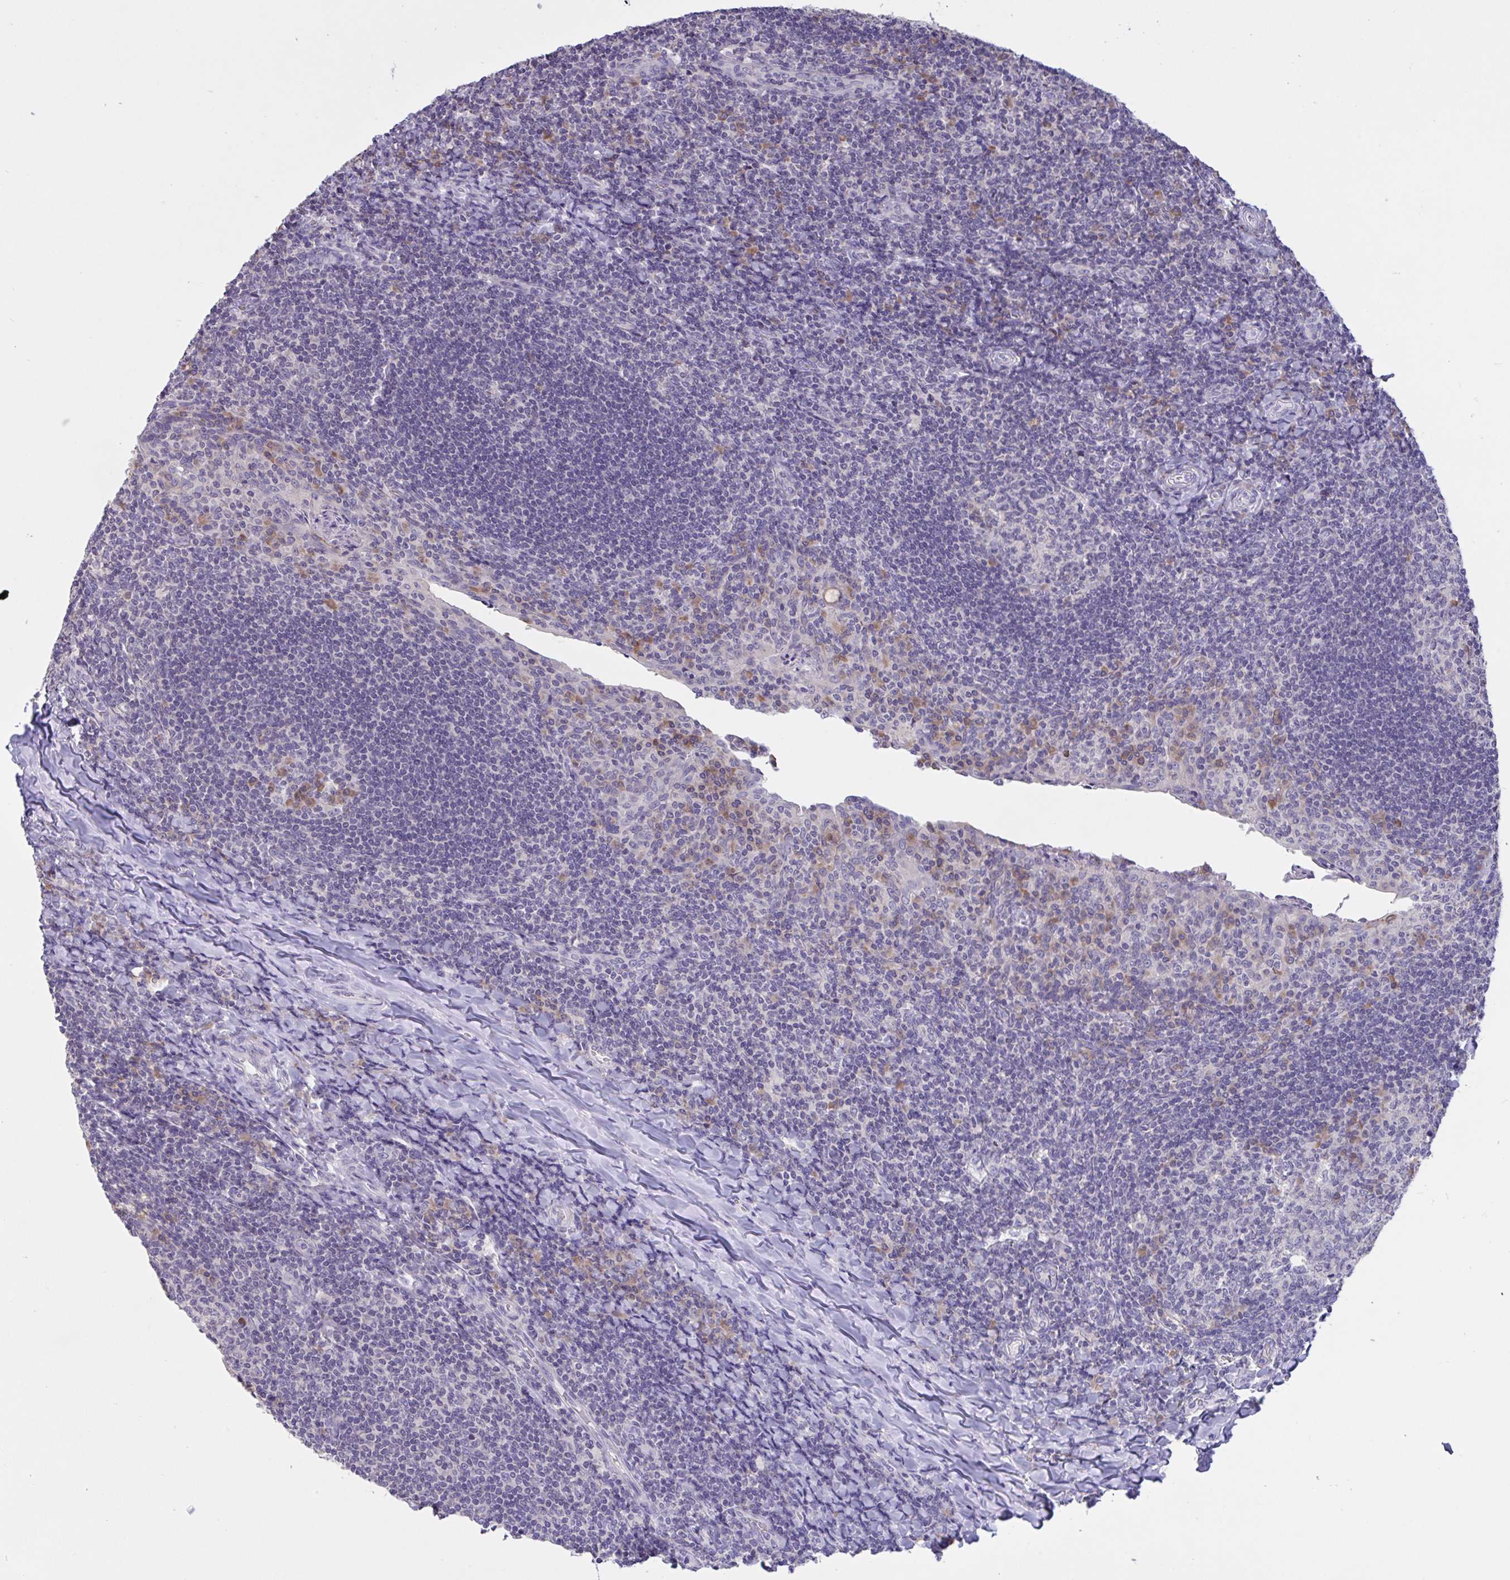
{"staining": {"intensity": "moderate", "quantity": "<25%", "location": "cytoplasmic/membranous"}, "tissue": "tonsil", "cell_type": "Germinal center cells", "image_type": "normal", "snomed": [{"axis": "morphology", "description": "Normal tissue, NOS"}, {"axis": "topography", "description": "Tonsil"}], "caption": "Immunohistochemistry photomicrograph of benign tonsil stained for a protein (brown), which demonstrates low levels of moderate cytoplasmic/membranous staining in about <25% of germinal center cells.", "gene": "TMEM41A", "patient": {"sex": "male", "age": 17}}